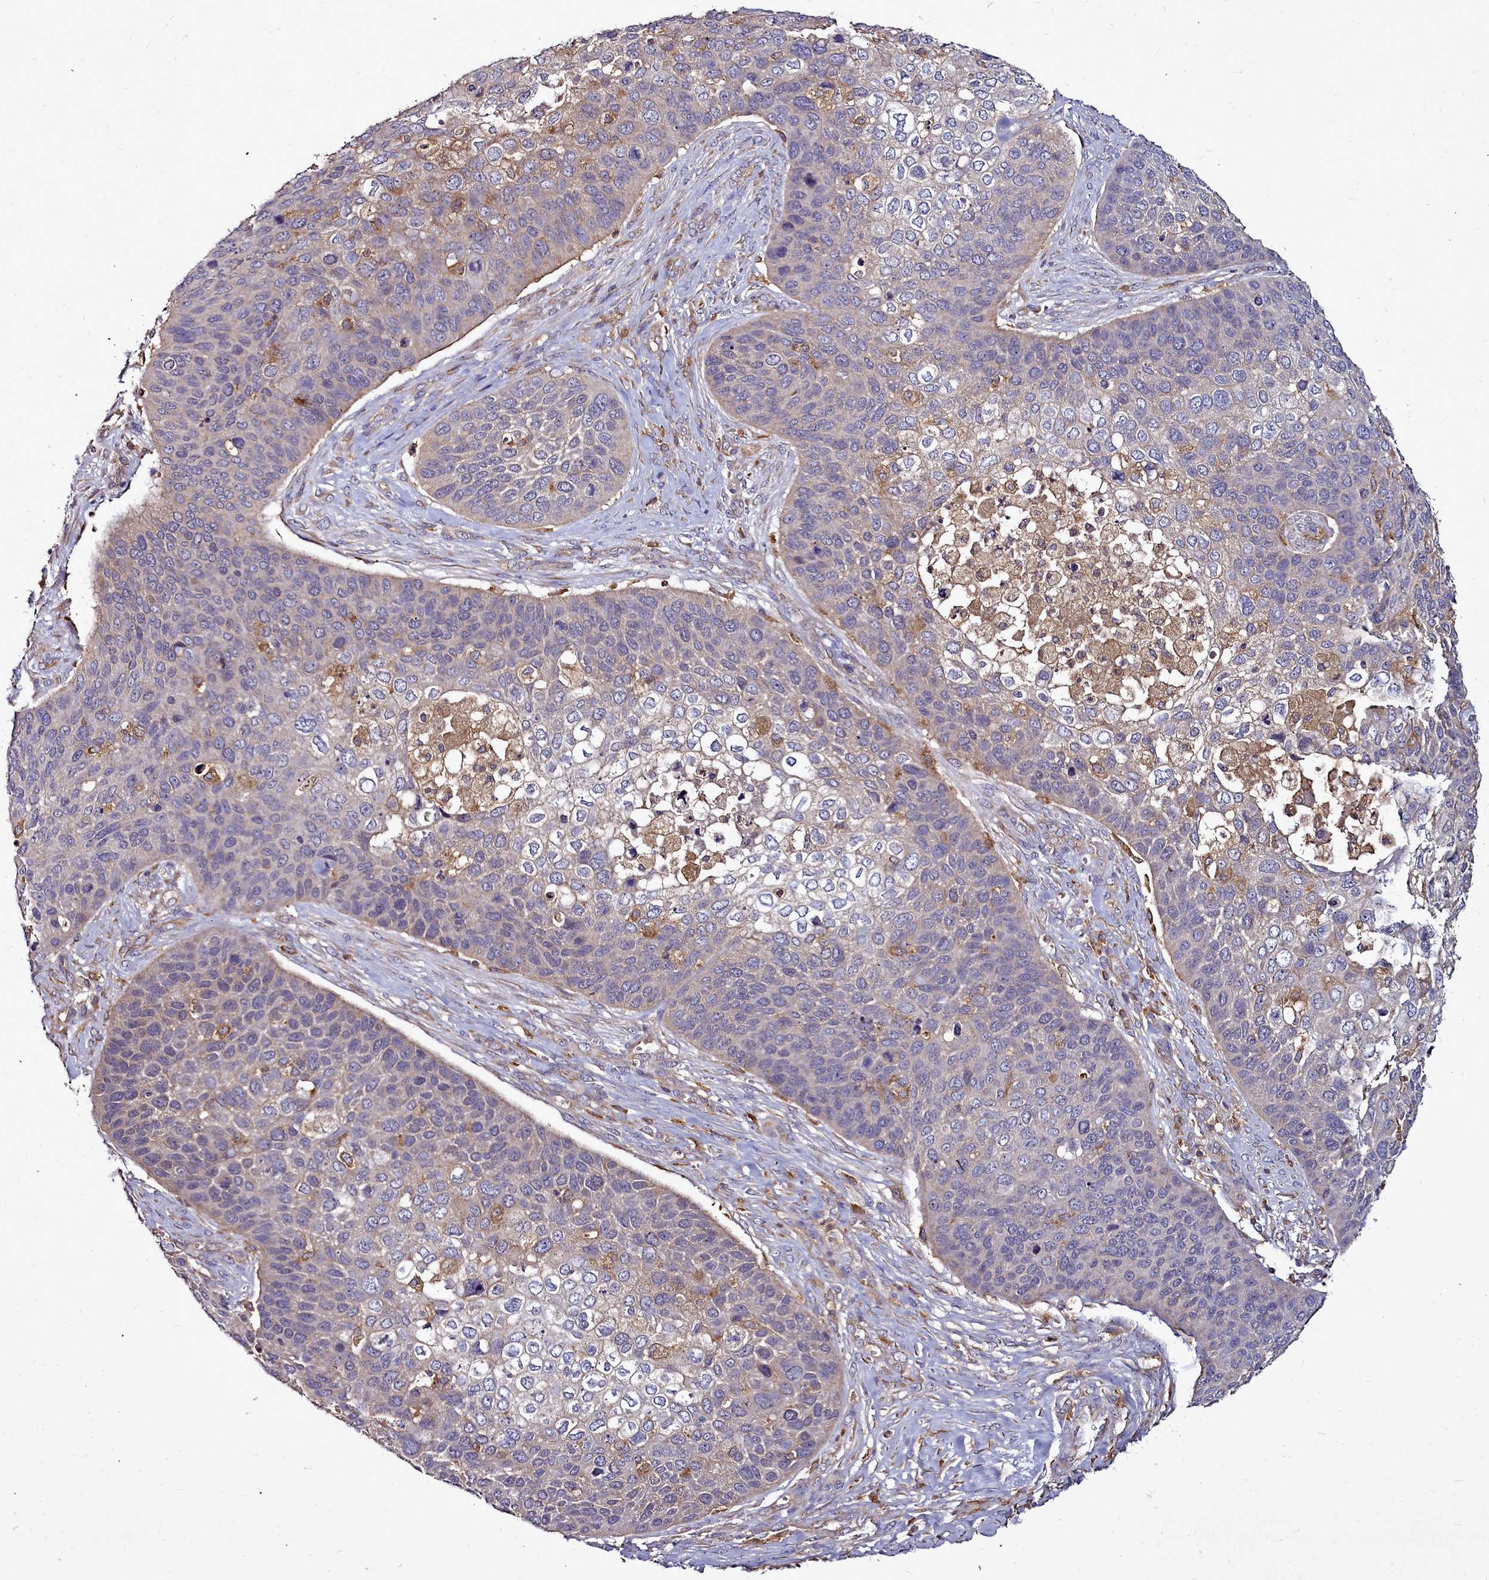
{"staining": {"intensity": "weak", "quantity": "<25%", "location": "cytoplasmic/membranous"}, "tissue": "skin cancer", "cell_type": "Tumor cells", "image_type": "cancer", "snomed": [{"axis": "morphology", "description": "Basal cell carcinoma"}, {"axis": "topography", "description": "Skin"}], "caption": "Protein analysis of basal cell carcinoma (skin) reveals no significant positivity in tumor cells.", "gene": "NCKAP1L", "patient": {"sex": "female", "age": 74}}